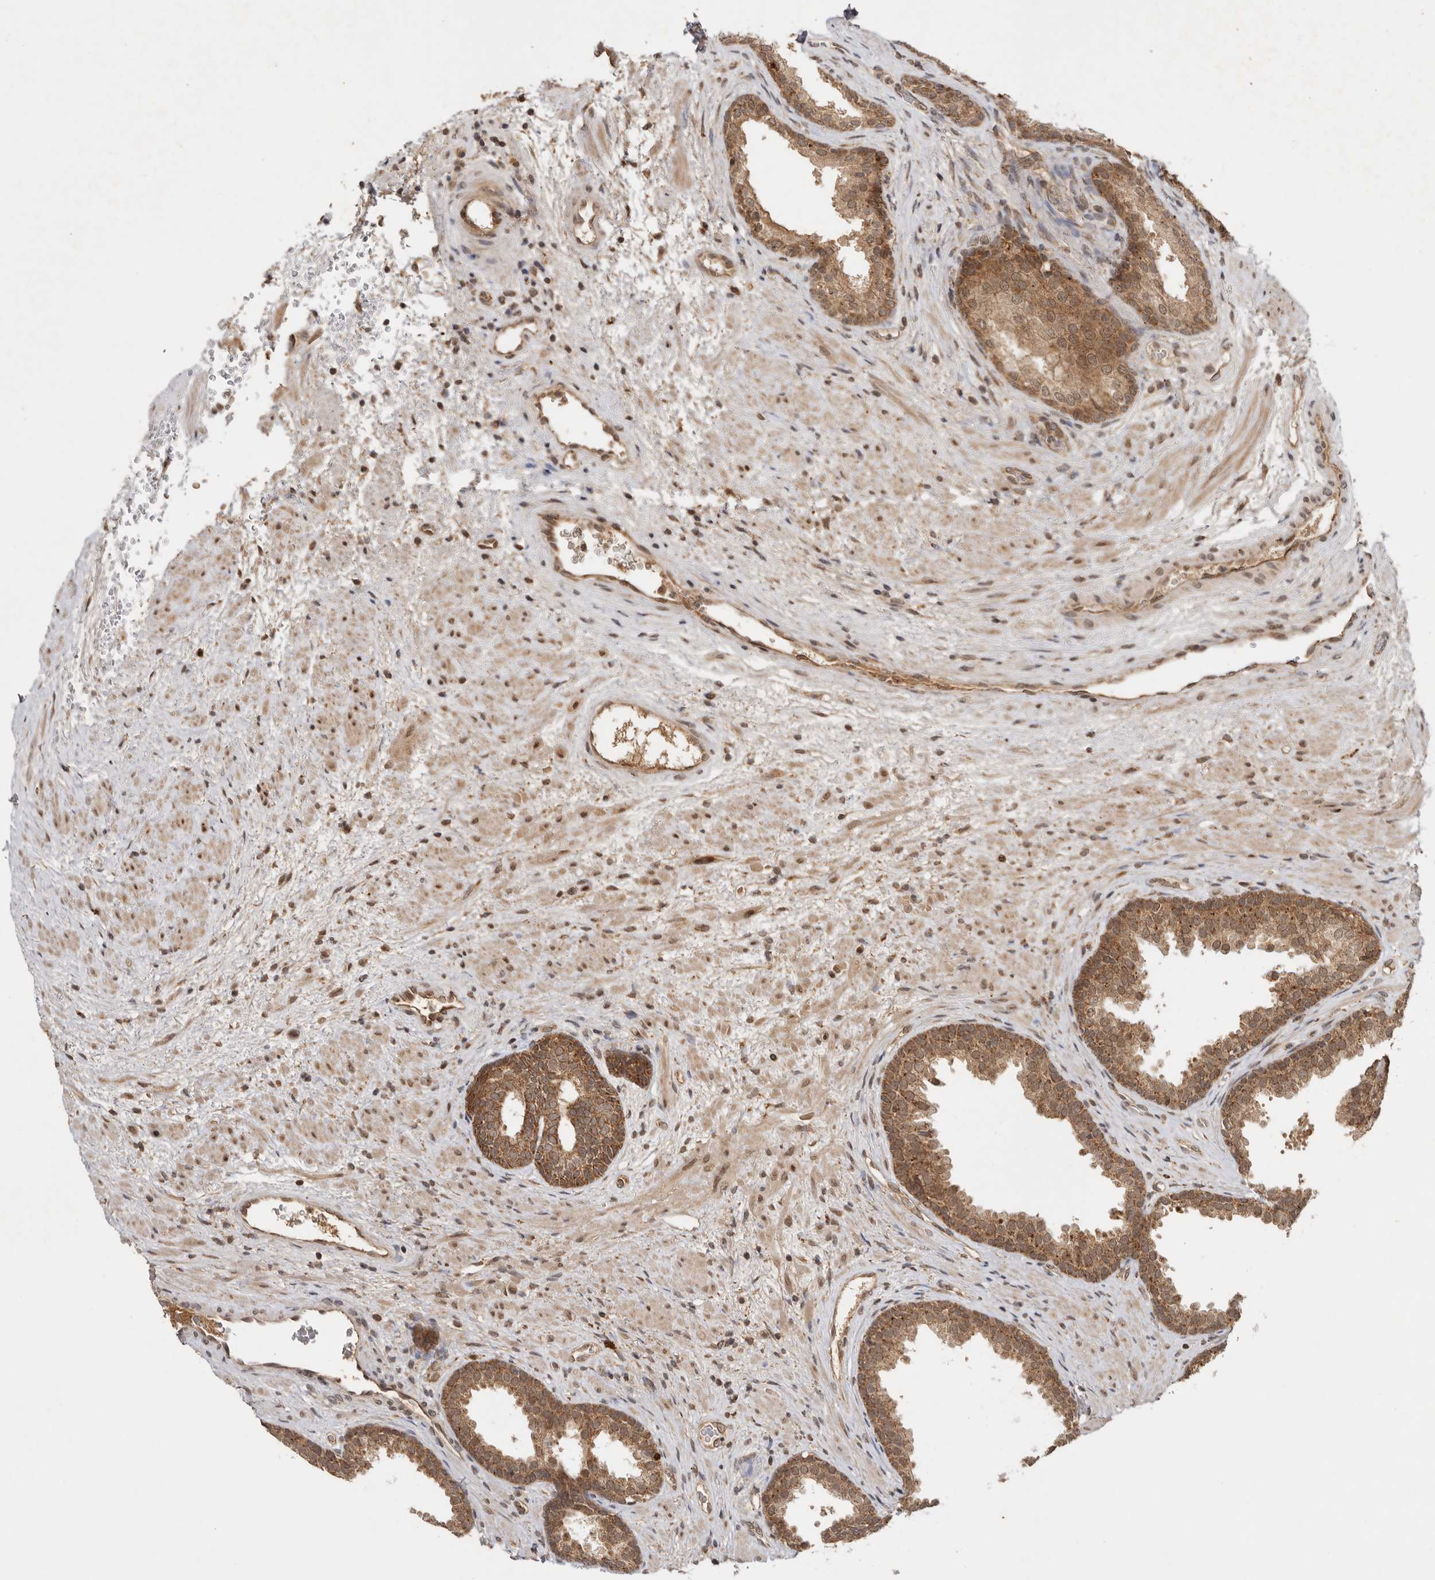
{"staining": {"intensity": "moderate", "quantity": "25%-75%", "location": "cytoplasmic/membranous"}, "tissue": "prostate", "cell_type": "Glandular cells", "image_type": "normal", "snomed": [{"axis": "morphology", "description": "Normal tissue, NOS"}, {"axis": "topography", "description": "Prostate"}], "caption": "Benign prostate reveals moderate cytoplasmic/membranous staining in about 25%-75% of glandular cells (DAB (3,3'-diaminobenzidine) IHC with brightfield microscopy, high magnification)..", "gene": "TARS2", "patient": {"sex": "male", "age": 76}}